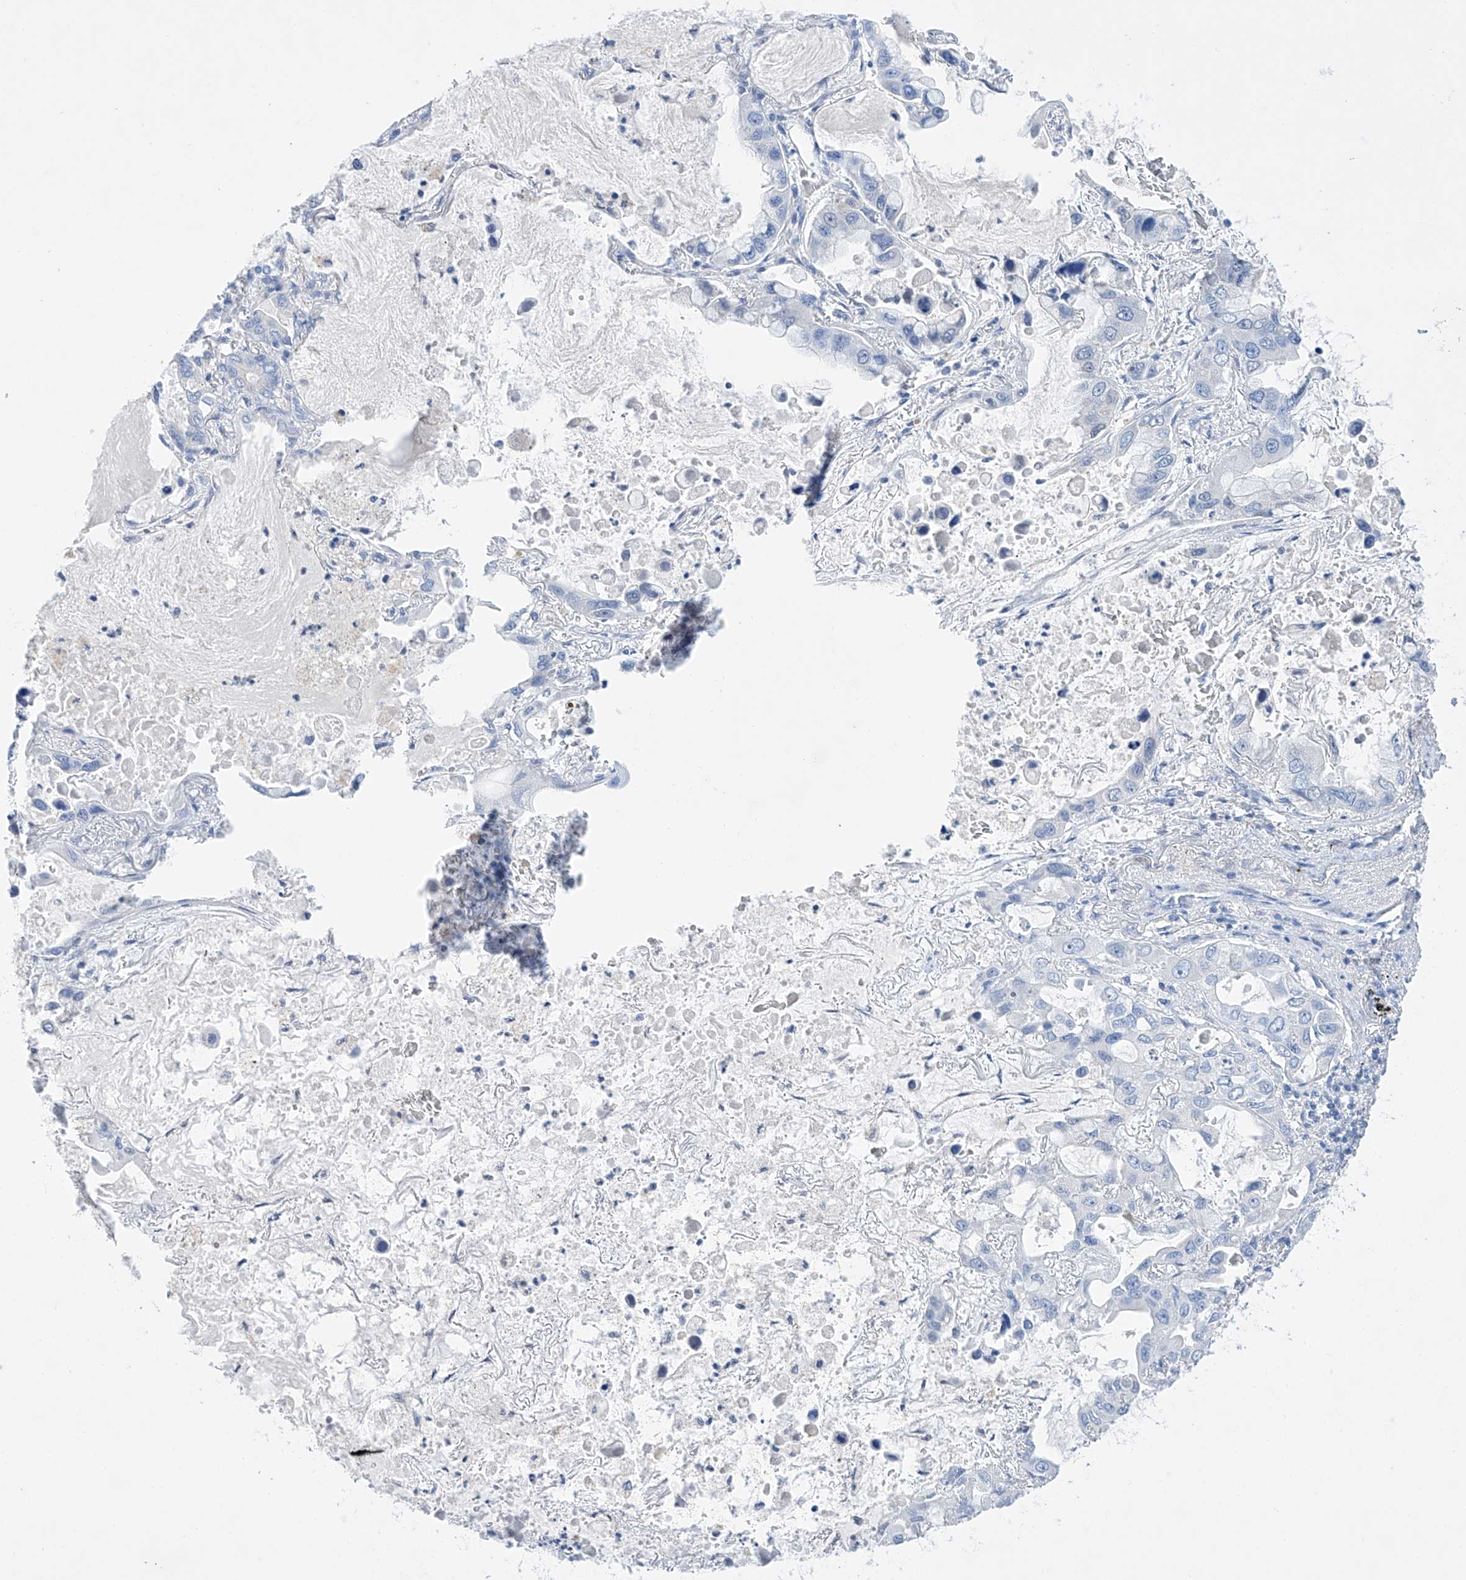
{"staining": {"intensity": "negative", "quantity": "none", "location": "none"}, "tissue": "lung cancer", "cell_type": "Tumor cells", "image_type": "cancer", "snomed": [{"axis": "morphology", "description": "Adenocarcinoma, NOS"}, {"axis": "topography", "description": "Lung"}], "caption": "Tumor cells are negative for protein expression in human lung cancer (adenocarcinoma).", "gene": "LURAP1", "patient": {"sex": "male", "age": 64}}